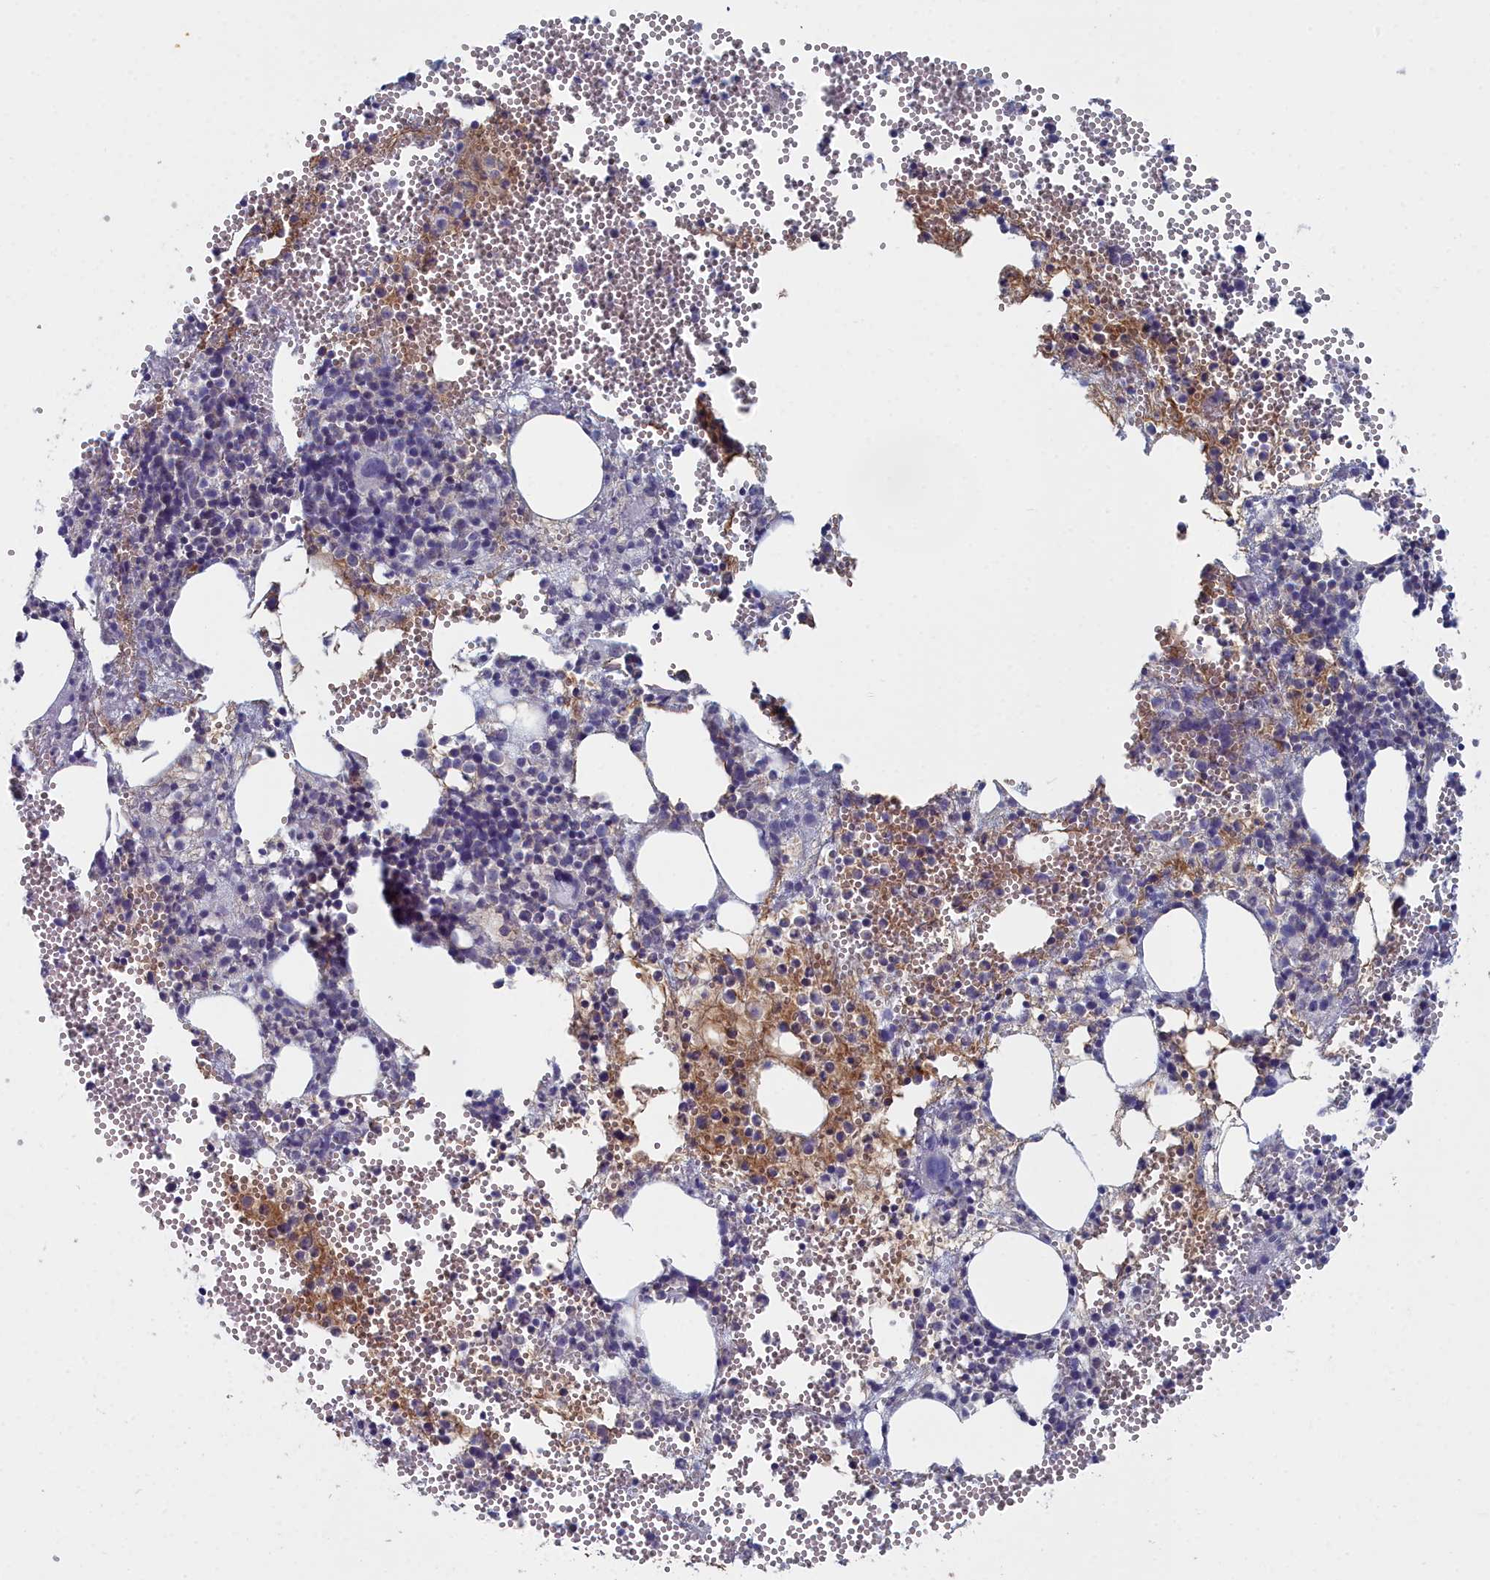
{"staining": {"intensity": "weak", "quantity": "<25%", "location": "cytoplasmic/membranous"}, "tissue": "bone marrow", "cell_type": "Hematopoietic cells", "image_type": "normal", "snomed": [{"axis": "morphology", "description": "Normal tissue, NOS"}, {"axis": "topography", "description": "Bone marrow"}], "caption": "DAB (3,3'-diaminobenzidine) immunohistochemical staining of normal bone marrow displays no significant expression in hematopoietic cells. (DAB immunohistochemistry (IHC) with hematoxylin counter stain).", "gene": "CCDC149", "patient": {"sex": "female", "age": 77}}